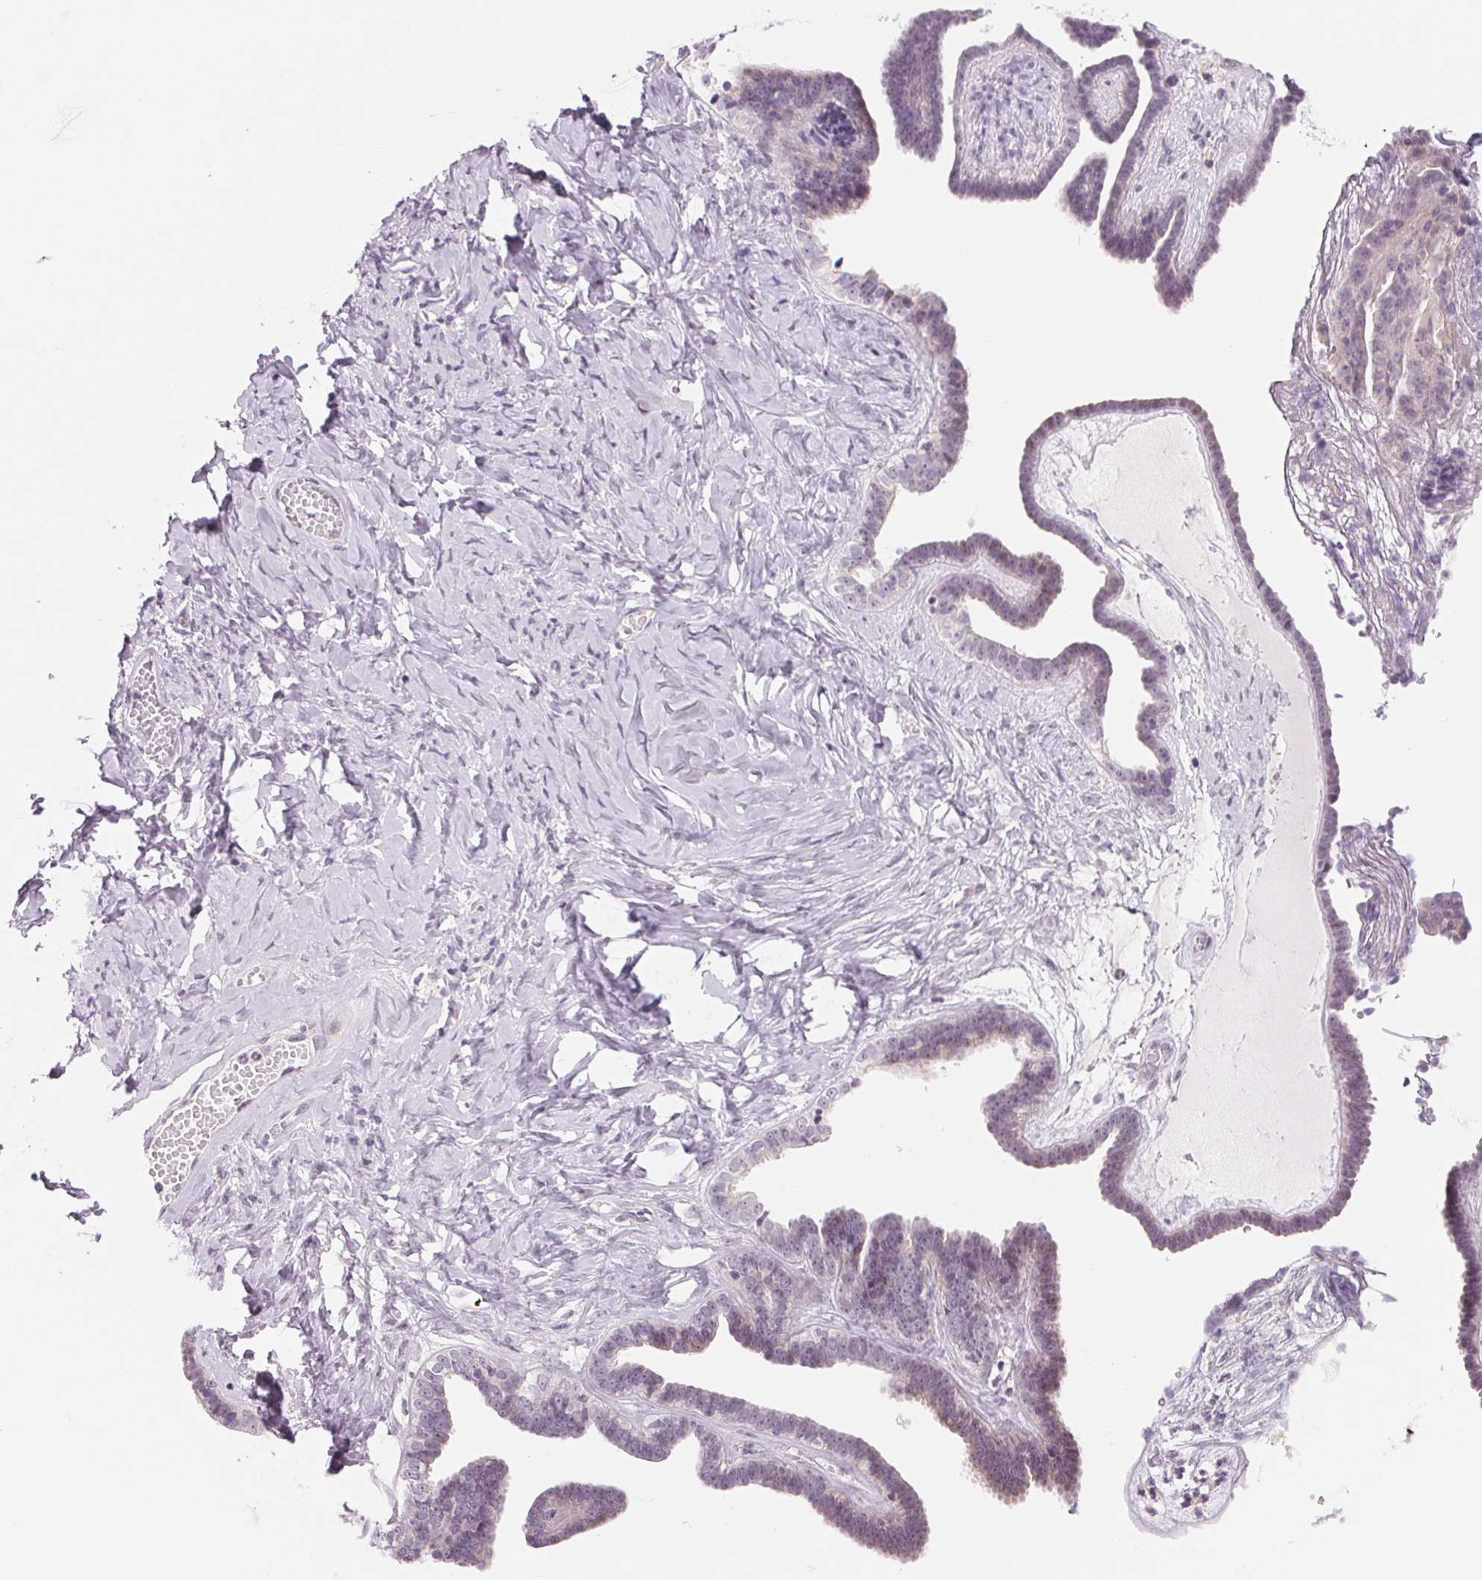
{"staining": {"intensity": "negative", "quantity": "none", "location": "none"}, "tissue": "ovarian cancer", "cell_type": "Tumor cells", "image_type": "cancer", "snomed": [{"axis": "morphology", "description": "Cystadenocarcinoma, serous, NOS"}, {"axis": "topography", "description": "Ovary"}], "caption": "There is no significant expression in tumor cells of serous cystadenocarcinoma (ovarian).", "gene": "CCDC168", "patient": {"sex": "female", "age": 71}}